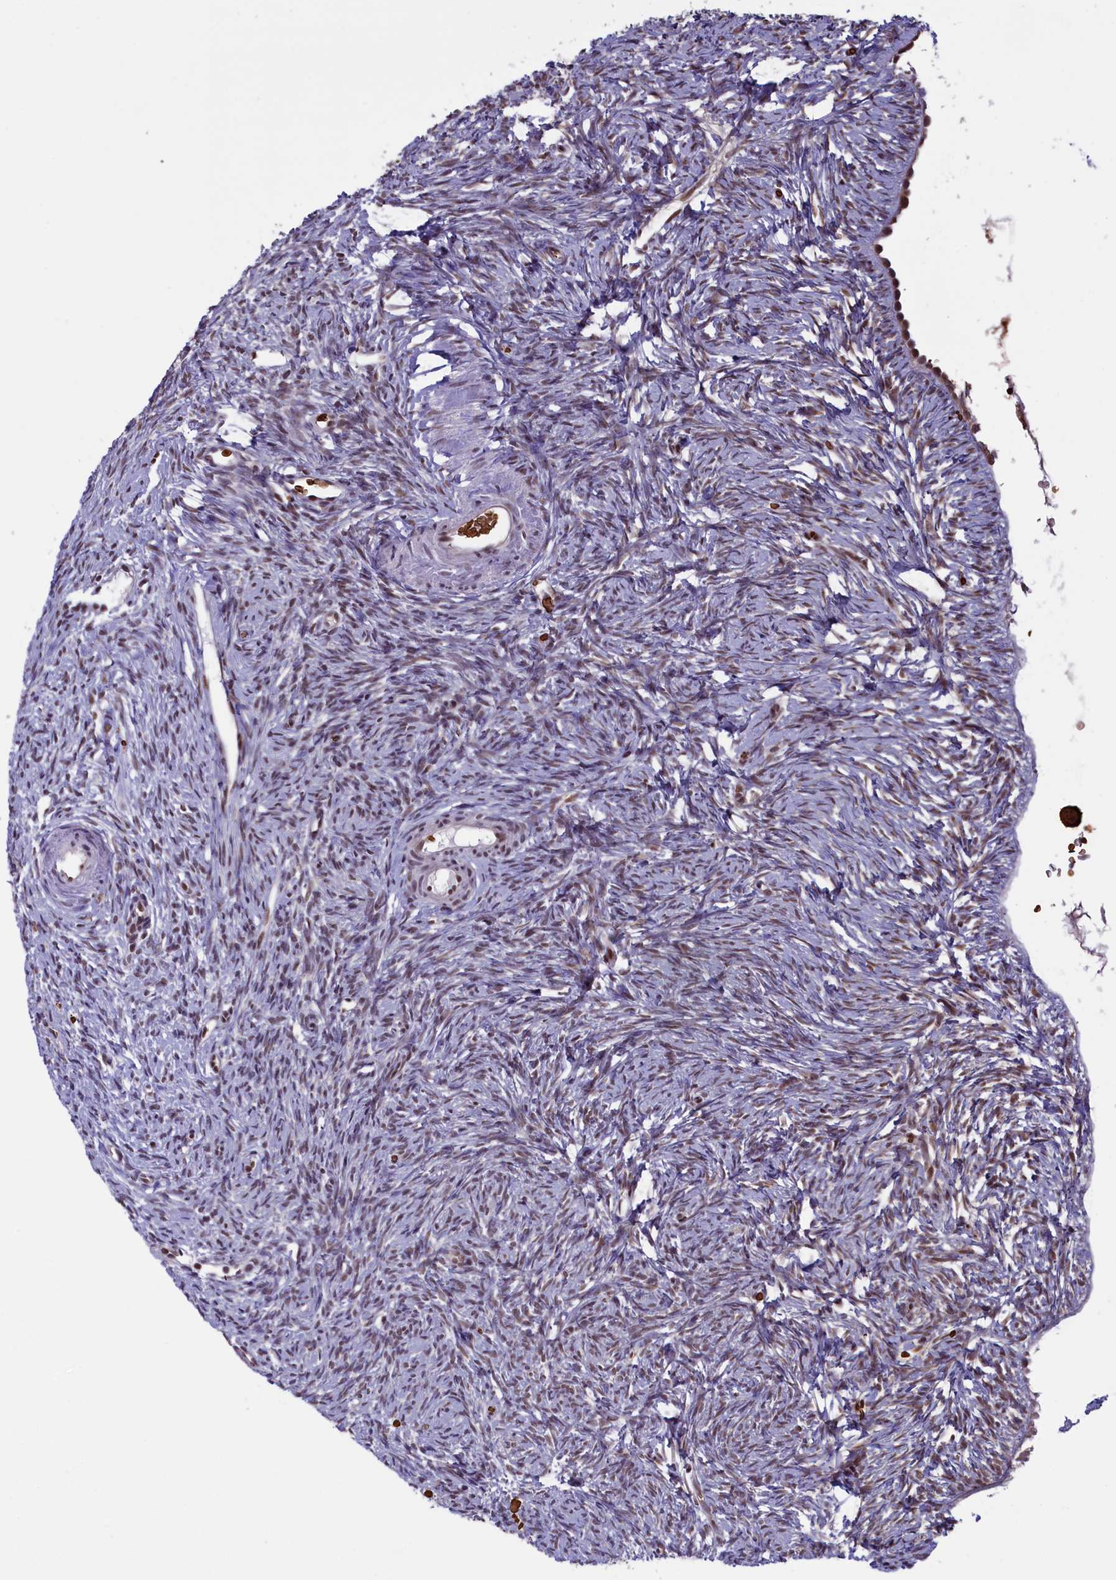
{"staining": {"intensity": "weak", "quantity": "25%-75%", "location": "nuclear"}, "tissue": "ovary", "cell_type": "Ovarian stroma cells", "image_type": "normal", "snomed": [{"axis": "morphology", "description": "Normal tissue, NOS"}, {"axis": "topography", "description": "Ovary"}], "caption": "IHC image of unremarkable ovary stained for a protein (brown), which shows low levels of weak nuclear staining in approximately 25%-75% of ovarian stroma cells.", "gene": "MPHOSPH8", "patient": {"sex": "female", "age": 51}}